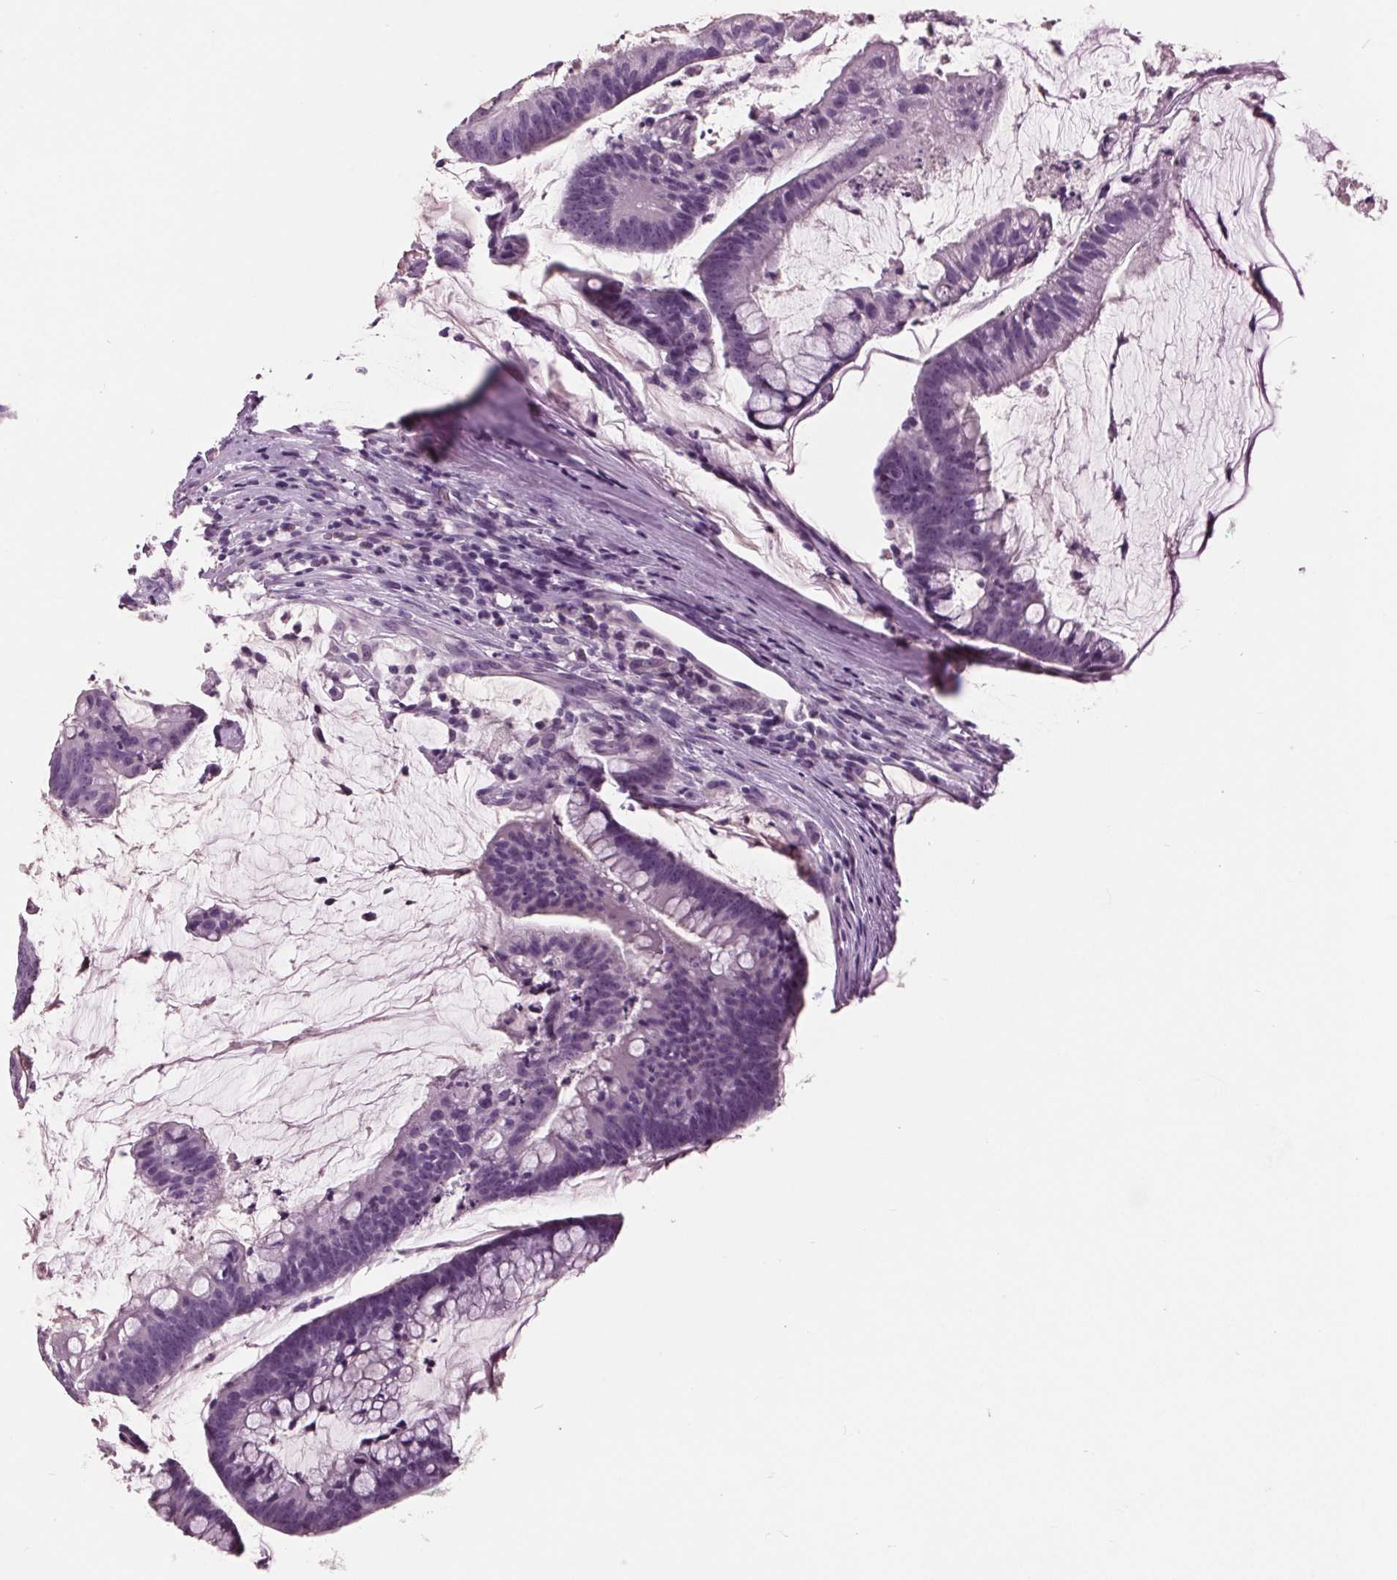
{"staining": {"intensity": "negative", "quantity": "none", "location": "none"}, "tissue": "colorectal cancer", "cell_type": "Tumor cells", "image_type": "cancer", "snomed": [{"axis": "morphology", "description": "Adenocarcinoma, NOS"}, {"axis": "topography", "description": "Colon"}], "caption": "Immunohistochemical staining of adenocarcinoma (colorectal) shows no significant positivity in tumor cells.", "gene": "AMBP", "patient": {"sex": "male", "age": 62}}